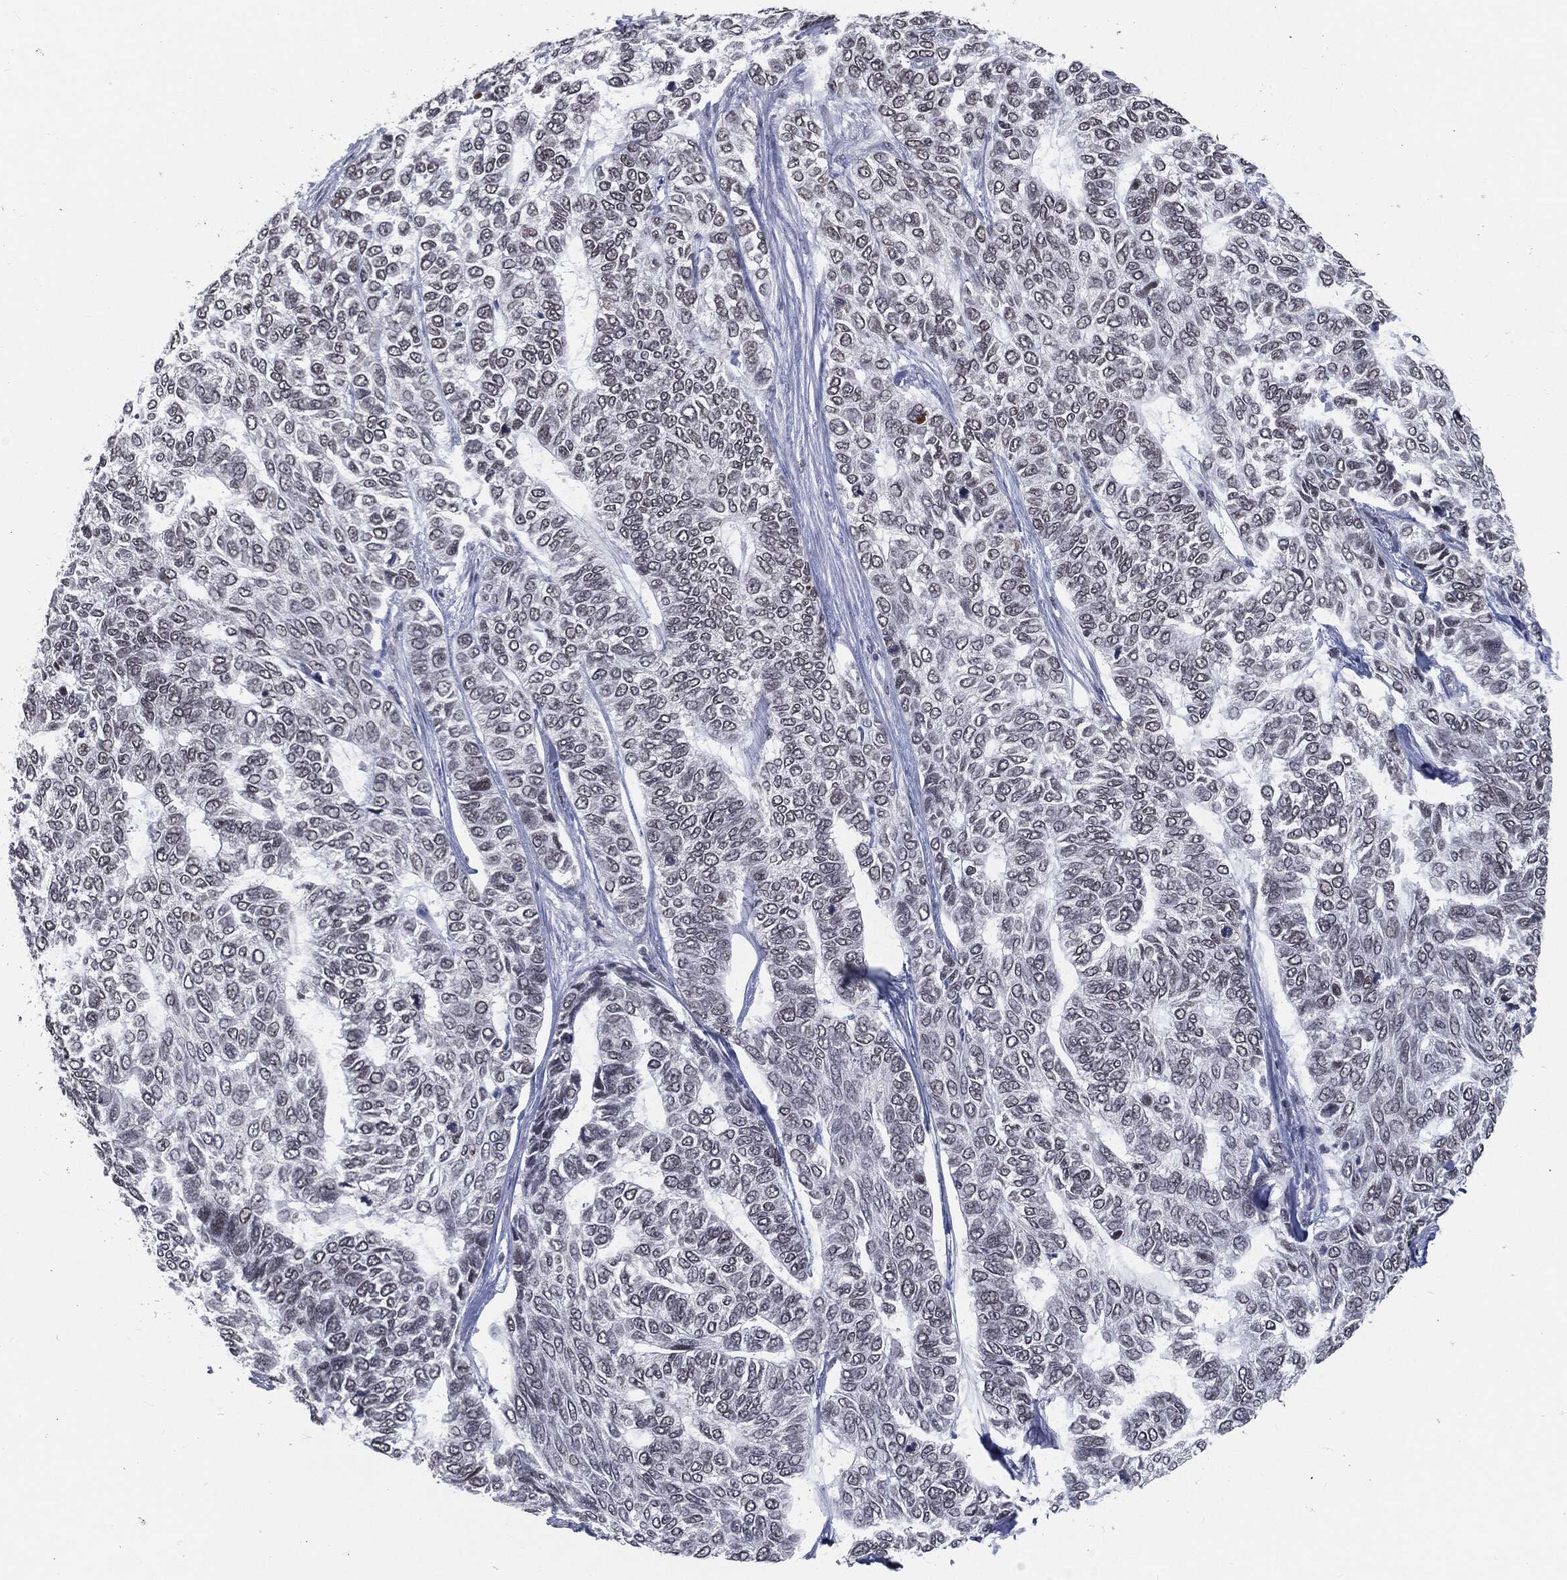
{"staining": {"intensity": "negative", "quantity": "none", "location": "none"}, "tissue": "skin cancer", "cell_type": "Tumor cells", "image_type": "cancer", "snomed": [{"axis": "morphology", "description": "Basal cell carcinoma"}, {"axis": "topography", "description": "Skin"}], "caption": "Tumor cells are negative for protein expression in human basal cell carcinoma (skin).", "gene": "ANXA1", "patient": {"sex": "female", "age": 65}}